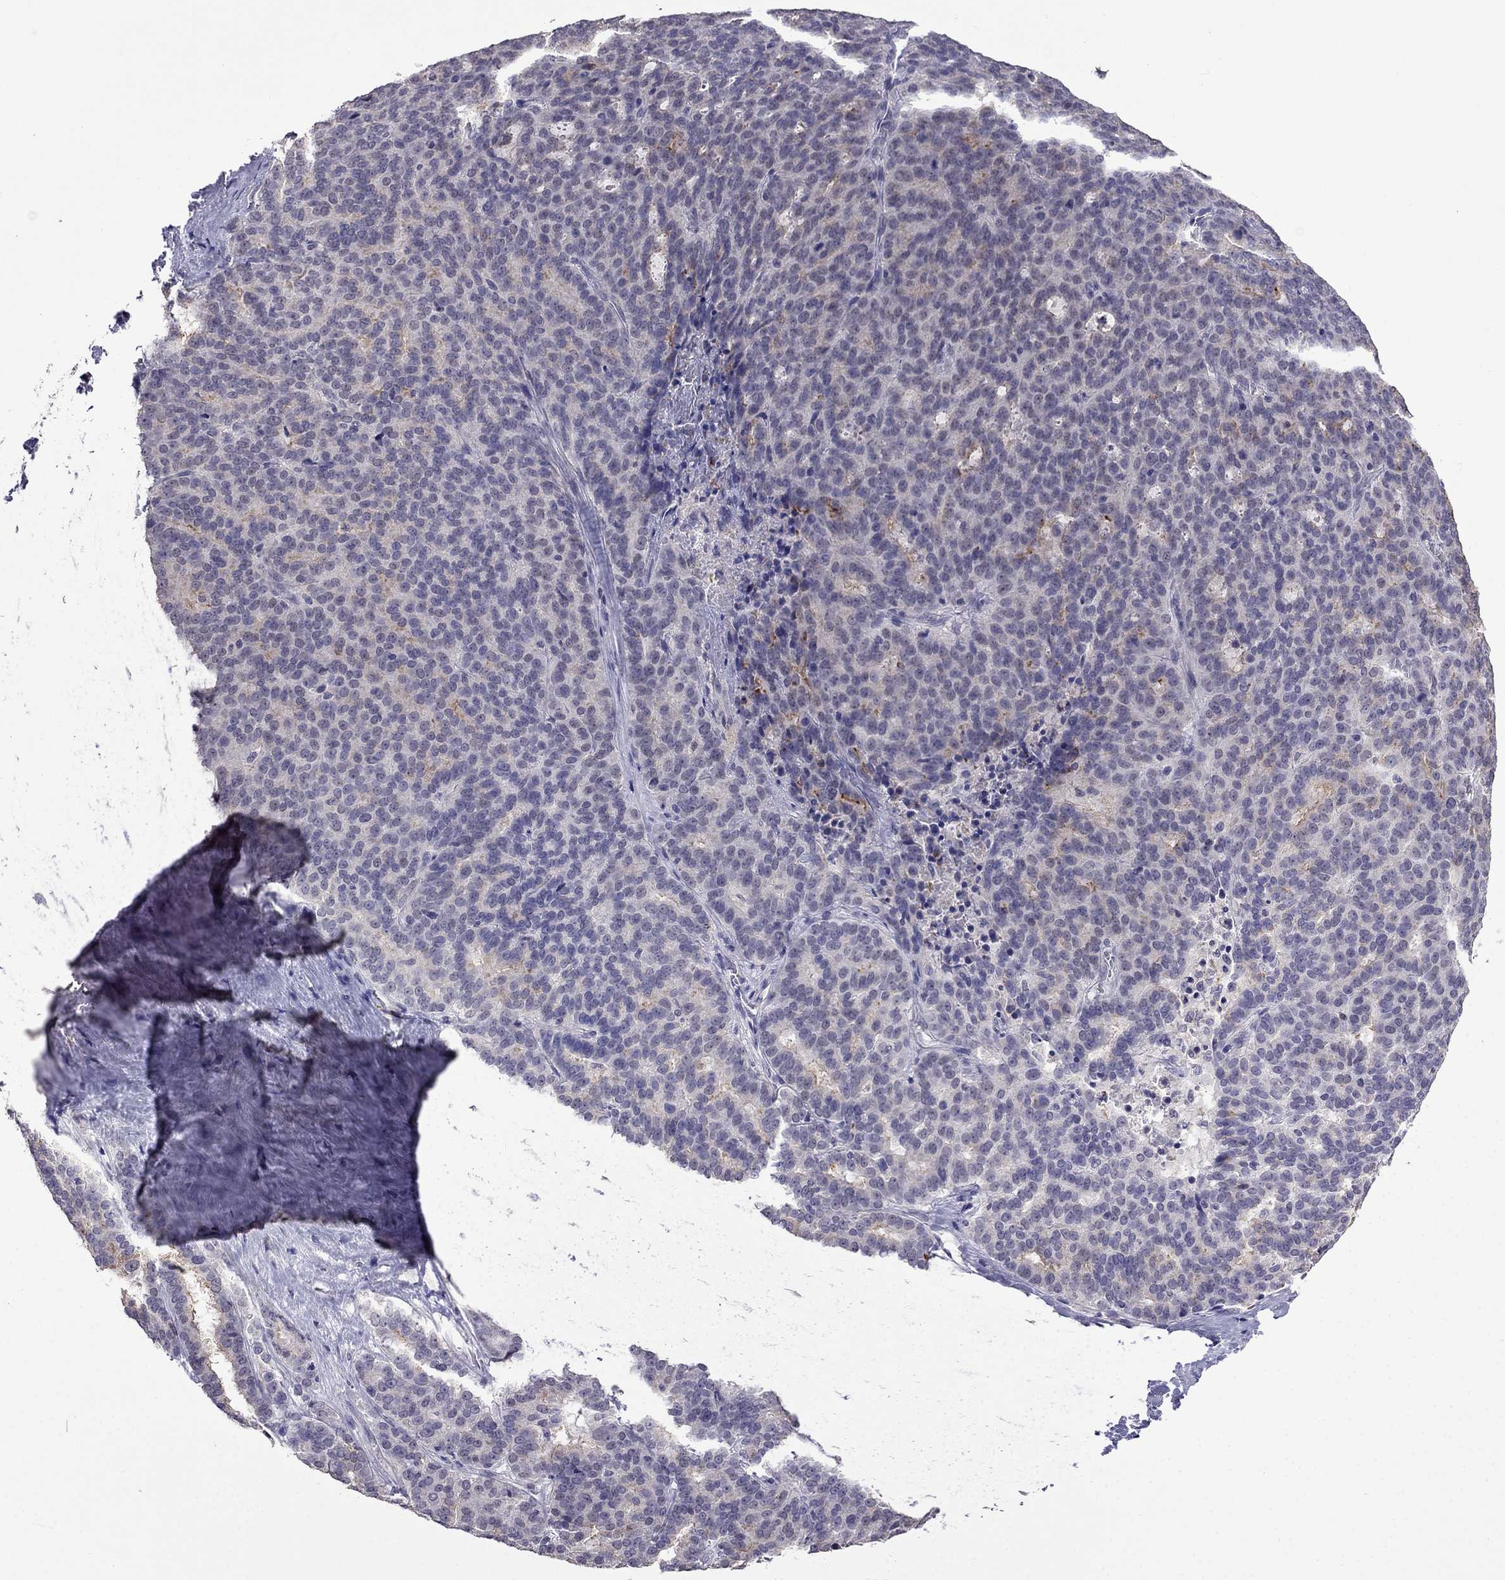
{"staining": {"intensity": "negative", "quantity": "none", "location": "none"}, "tissue": "liver cancer", "cell_type": "Tumor cells", "image_type": "cancer", "snomed": [{"axis": "morphology", "description": "Cholangiocarcinoma"}, {"axis": "topography", "description": "Liver"}], "caption": "Human liver cancer (cholangiocarcinoma) stained for a protein using immunohistochemistry (IHC) demonstrates no expression in tumor cells.", "gene": "AQP9", "patient": {"sex": "female", "age": 47}}